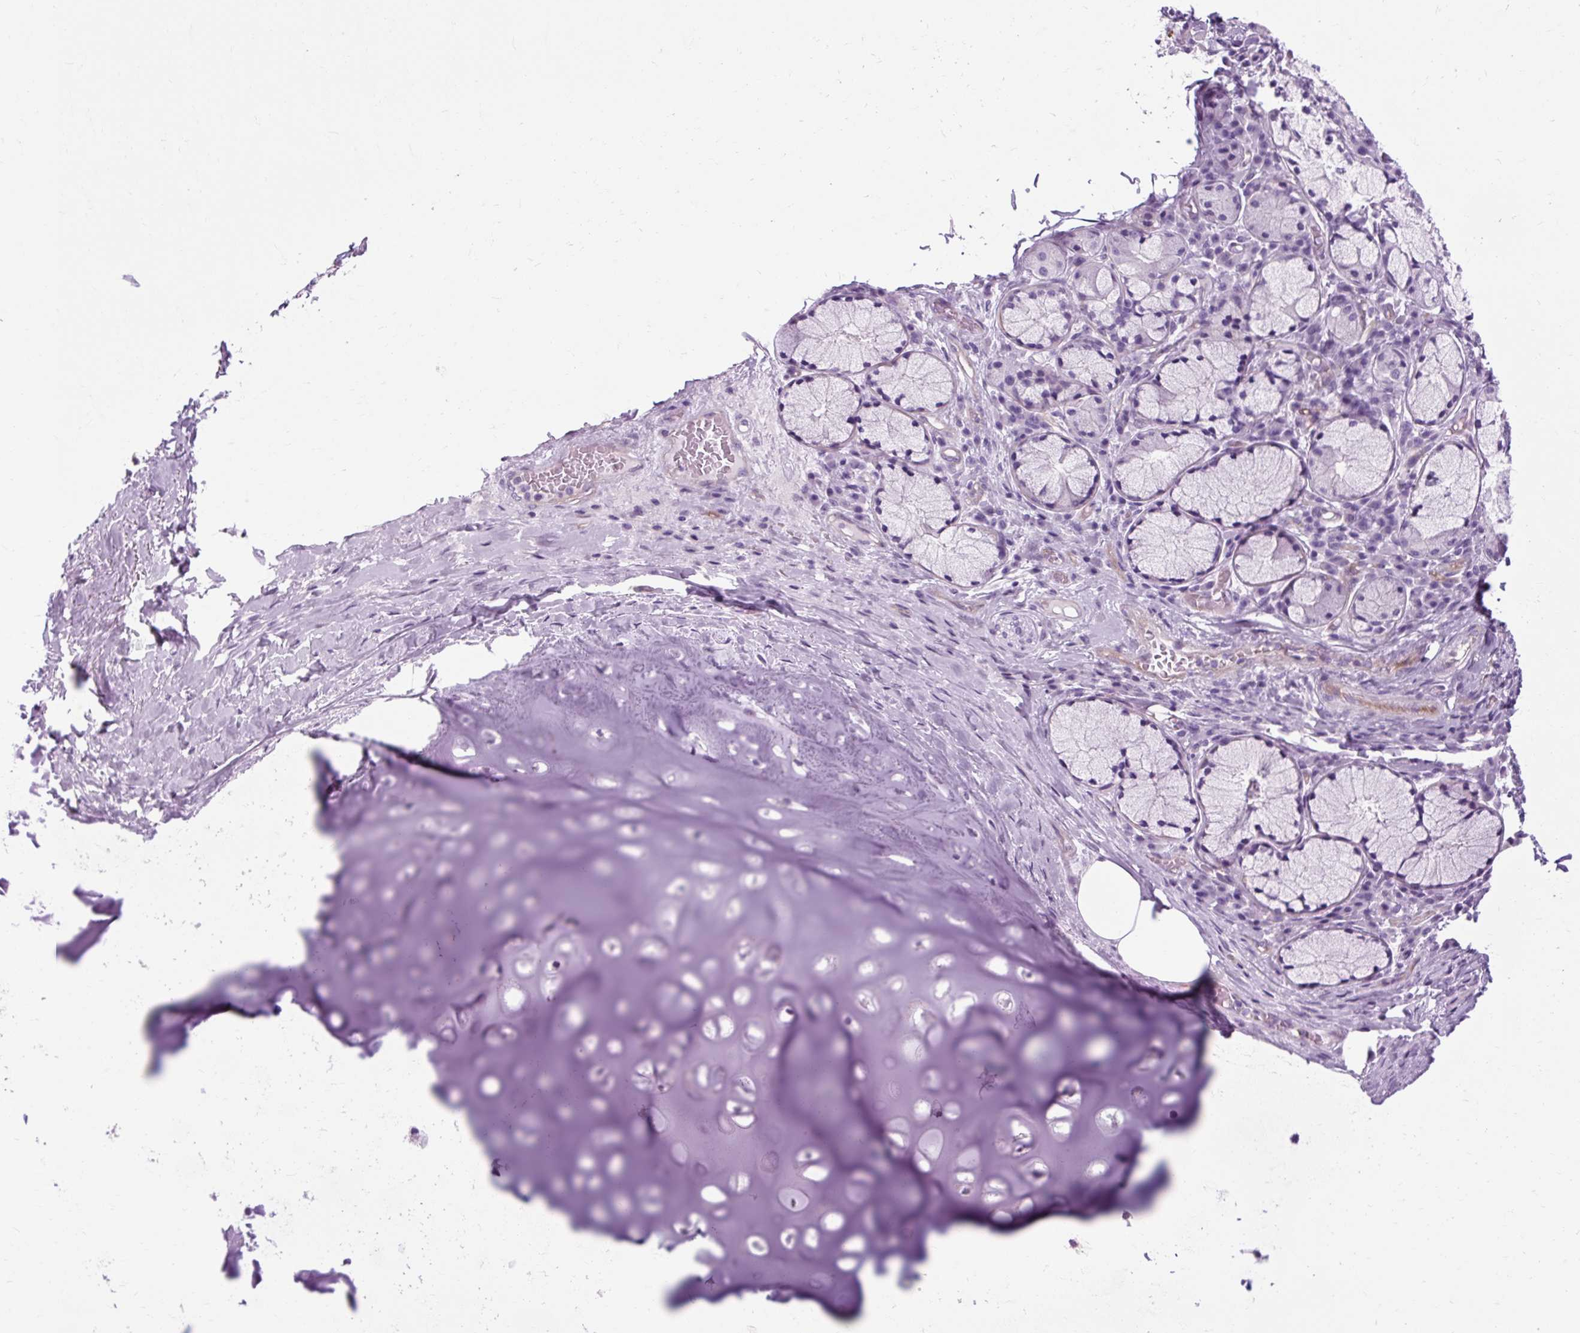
{"staining": {"intensity": "negative", "quantity": "none", "location": "none"}, "tissue": "adipose tissue", "cell_type": "Adipocytes", "image_type": "normal", "snomed": [{"axis": "morphology", "description": "Normal tissue, NOS"}, {"axis": "topography", "description": "Cartilage tissue"}, {"axis": "topography", "description": "Bronchus"}], "caption": "High power microscopy histopathology image of an immunohistochemistry (IHC) histopathology image of unremarkable adipose tissue, revealing no significant positivity in adipocytes. (DAB immunohistochemistry (IHC) visualized using brightfield microscopy, high magnification).", "gene": "OOEP", "patient": {"sex": "male", "age": 56}}